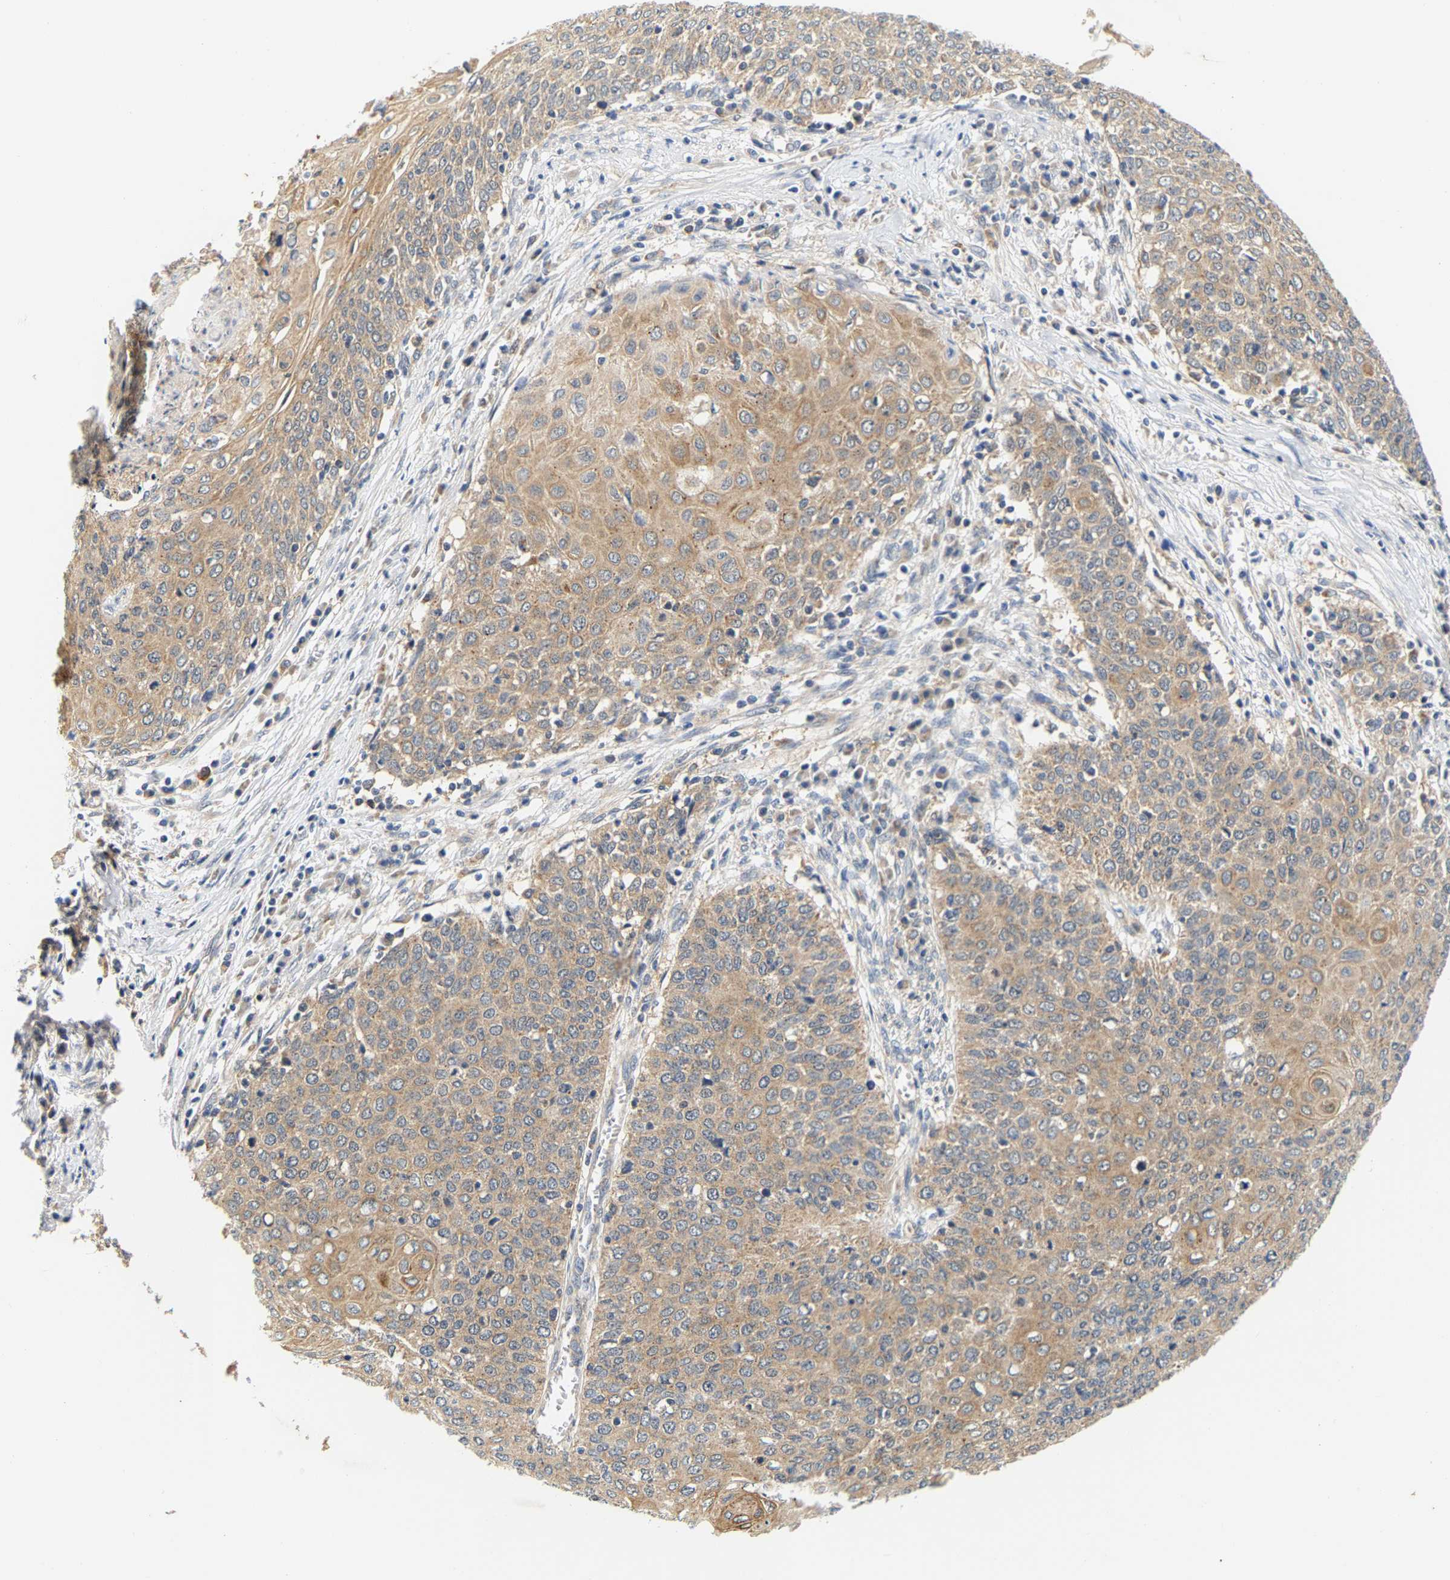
{"staining": {"intensity": "weak", "quantity": ">75%", "location": "cytoplasmic/membranous"}, "tissue": "cervical cancer", "cell_type": "Tumor cells", "image_type": "cancer", "snomed": [{"axis": "morphology", "description": "Squamous cell carcinoma, NOS"}, {"axis": "topography", "description": "Cervix"}], "caption": "Protein expression analysis of human squamous cell carcinoma (cervical) reveals weak cytoplasmic/membranous staining in about >75% of tumor cells.", "gene": "PPID", "patient": {"sex": "female", "age": 39}}